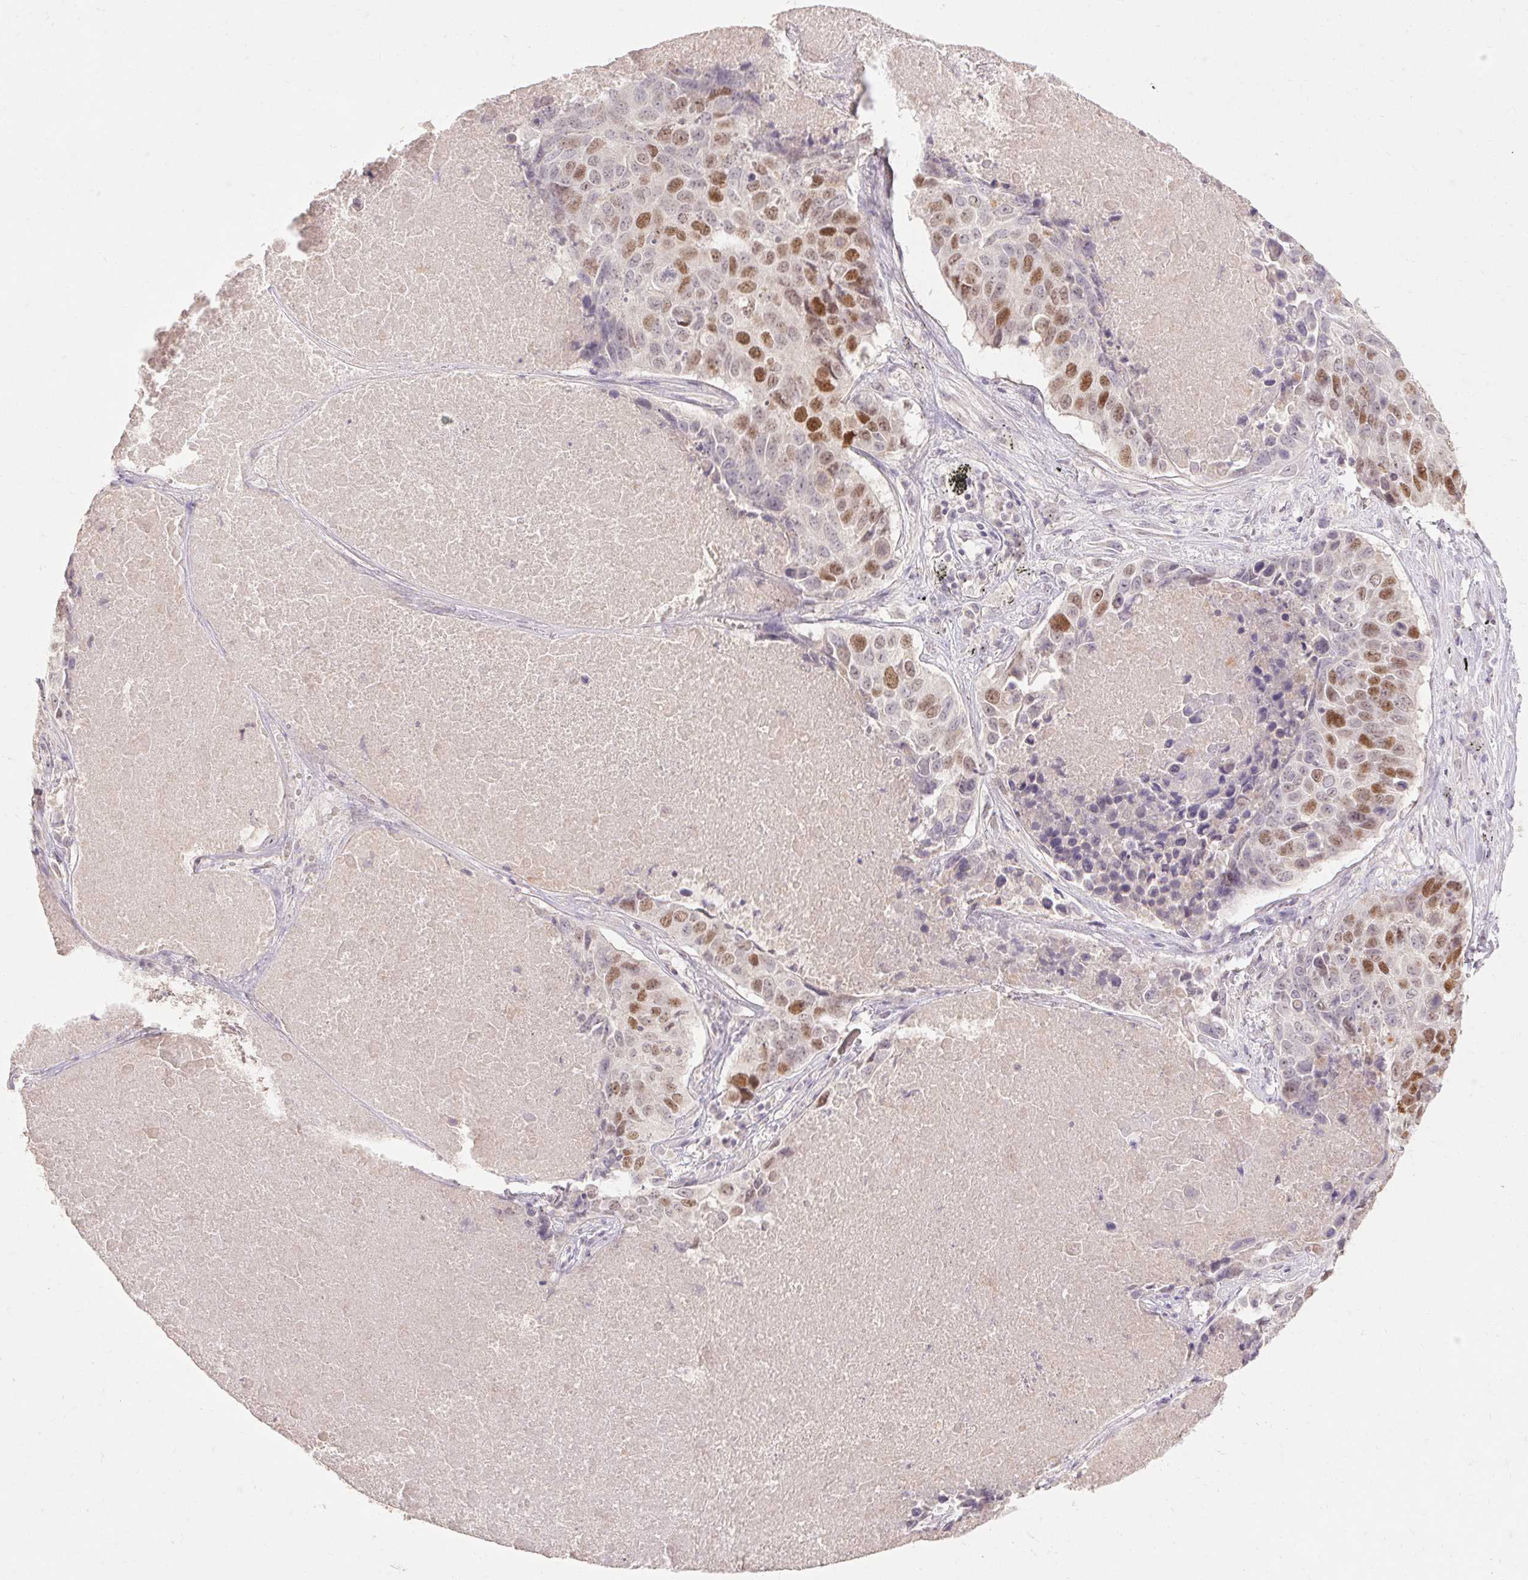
{"staining": {"intensity": "moderate", "quantity": "25%-75%", "location": "nuclear"}, "tissue": "lung cancer", "cell_type": "Tumor cells", "image_type": "cancer", "snomed": [{"axis": "morphology", "description": "Normal tissue, NOS"}, {"axis": "morphology", "description": "Squamous cell carcinoma, NOS"}, {"axis": "topography", "description": "Bronchus"}, {"axis": "topography", "description": "Lung"}], "caption": "Protein expression analysis of human lung squamous cell carcinoma reveals moderate nuclear staining in approximately 25%-75% of tumor cells.", "gene": "SKP2", "patient": {"sex": "male", "age": 64}}